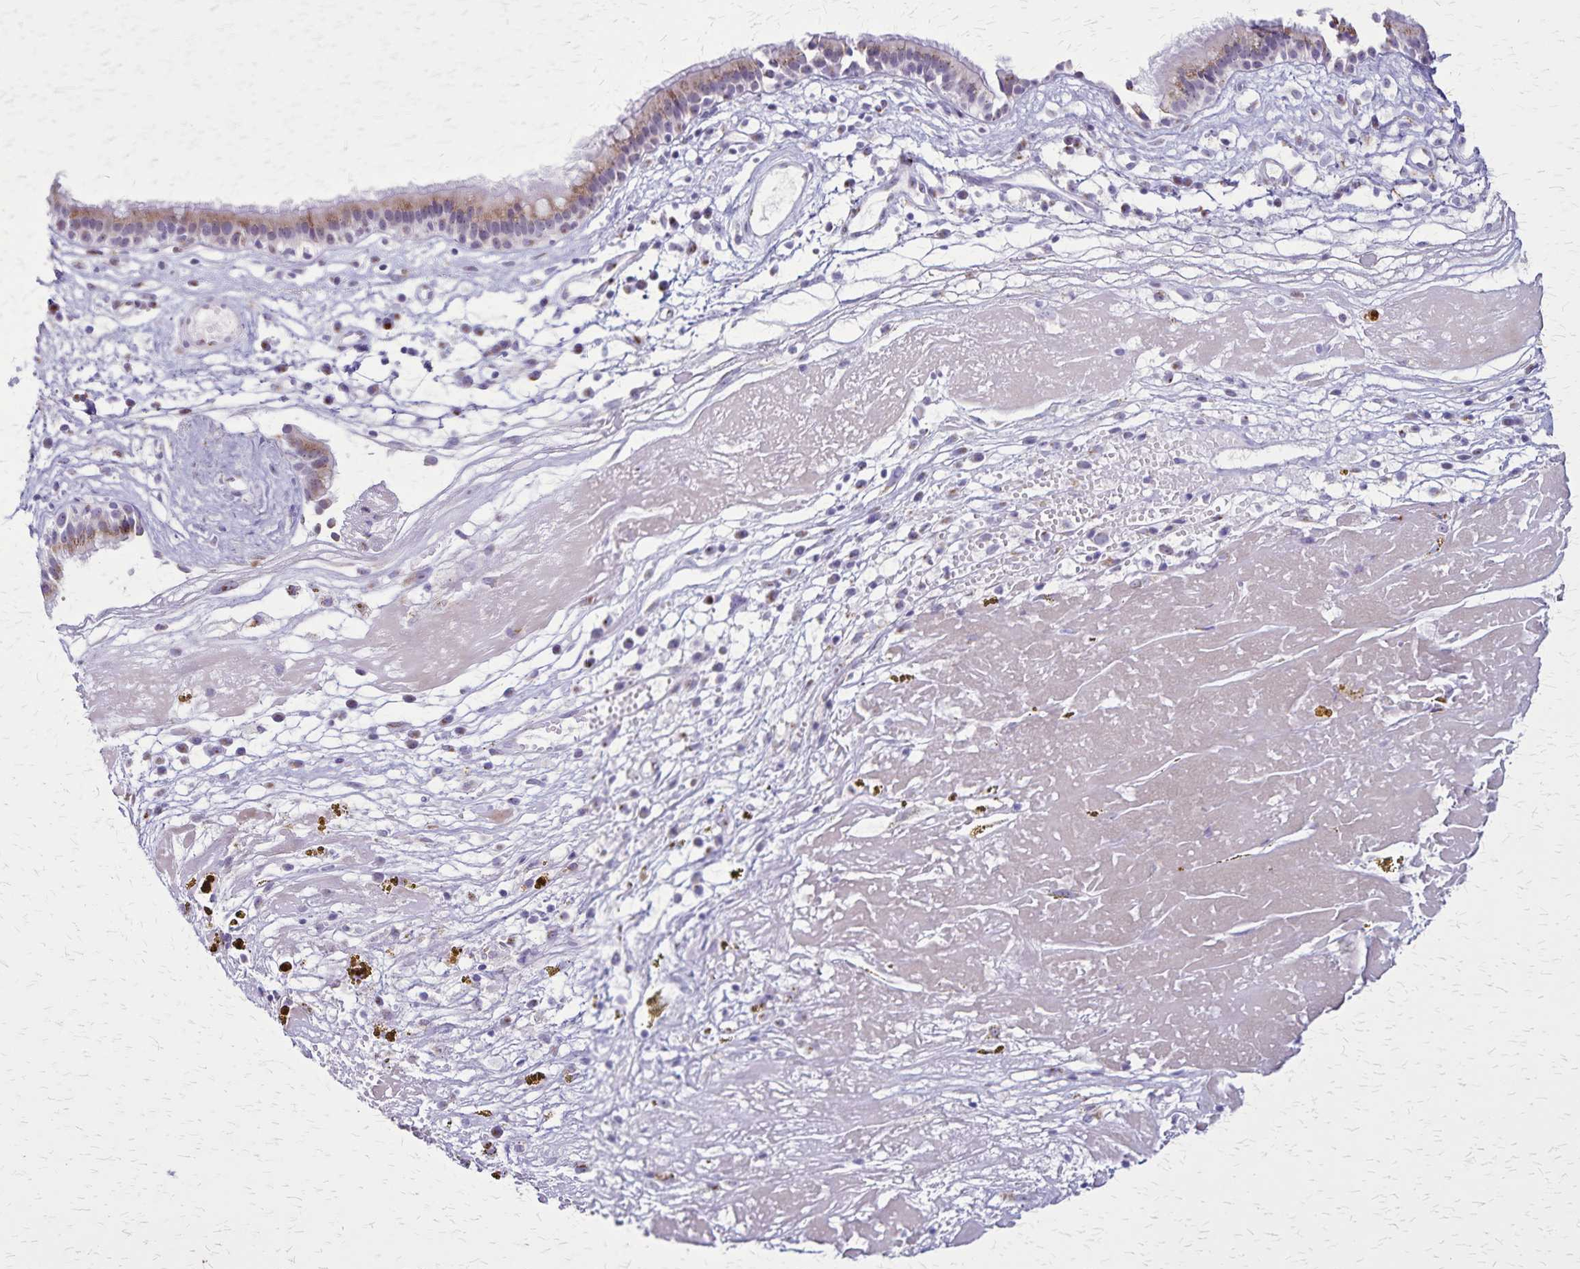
{"staining": {"intensity": "moderate", "quantity": "25%-75%", "location": "cytoplasmic/membranous"}, "tissue": "nasopharynx", "cell_type": "Respiratory epithelial cells", "image_type": "normal", "snomed": [{"axis": "morphology", "description": "Normal tissue, NOS"}, {"axis": "topography", "description": "Nasopharynx"}], "caption": "IHC of unremarkable human nasopharynx exhibits medium levels of moderate cytoplasmic/membranous expression in approximately 25%-75% of respiratory epithelial cells.", "gene": "OR51B5", "patient": {"sex": "male", "age": 24}}